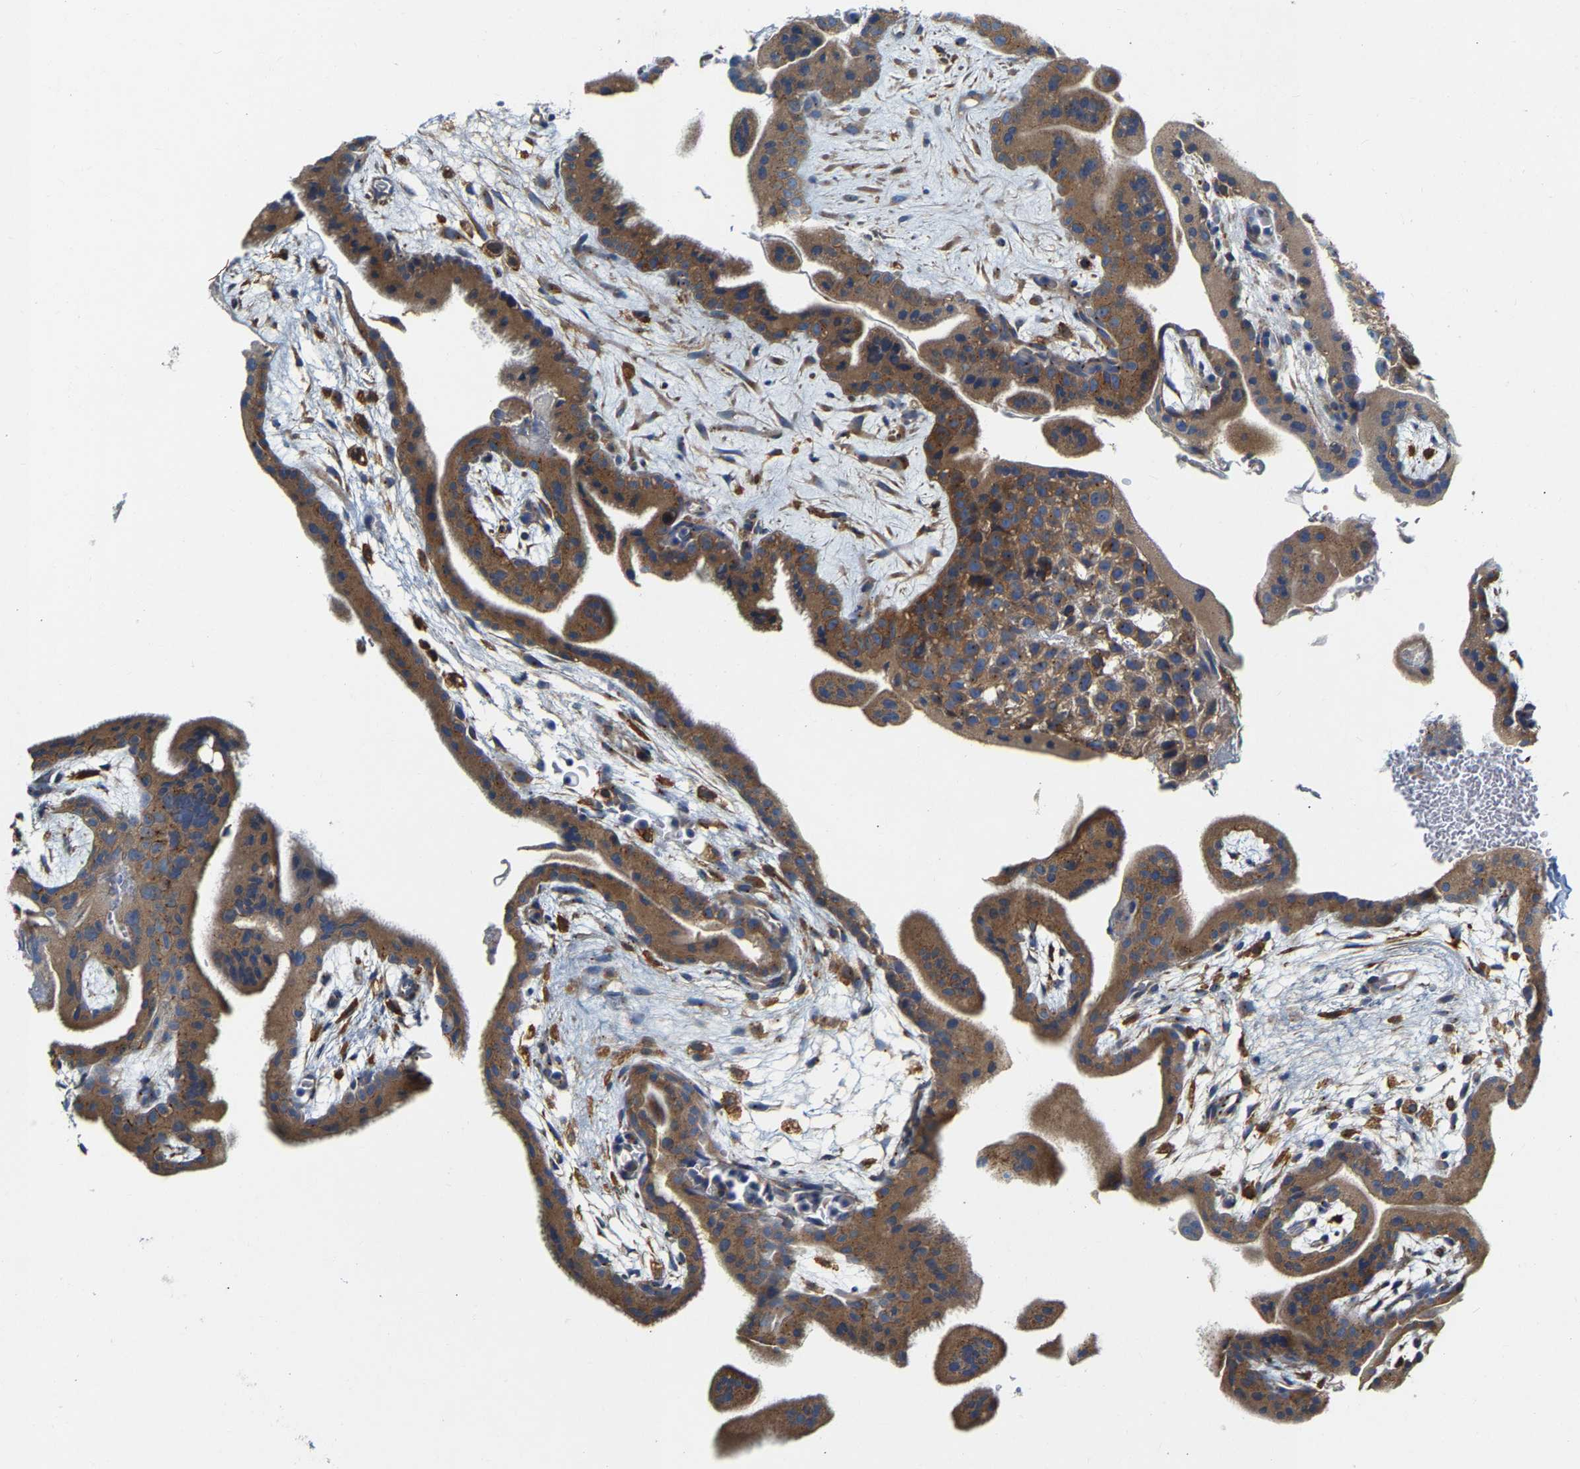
{"staining": {"intensity": "moderate", "quantity": ">75%", "location": "cytoplasmic/membranous"}, "tissue": "placenta", "cell_type": "Decidual cells", "image_type": "normal", "snomed": [{"axis": "morphology", "description": "Normal tissue, NOS"}, {"axis": "topography", "description": "Placenta"}], "caption": "This photomicrograph shows benign placenta stained with immunohistochemistry (IHC) to label a protein in brown. The cytoplasmic/membranous of decidual cells show moderate positivity for the protein. Nuclei are counter-stained blue.", "gene": "PCNT", "patient": {"sex": "female", "age": 35}}